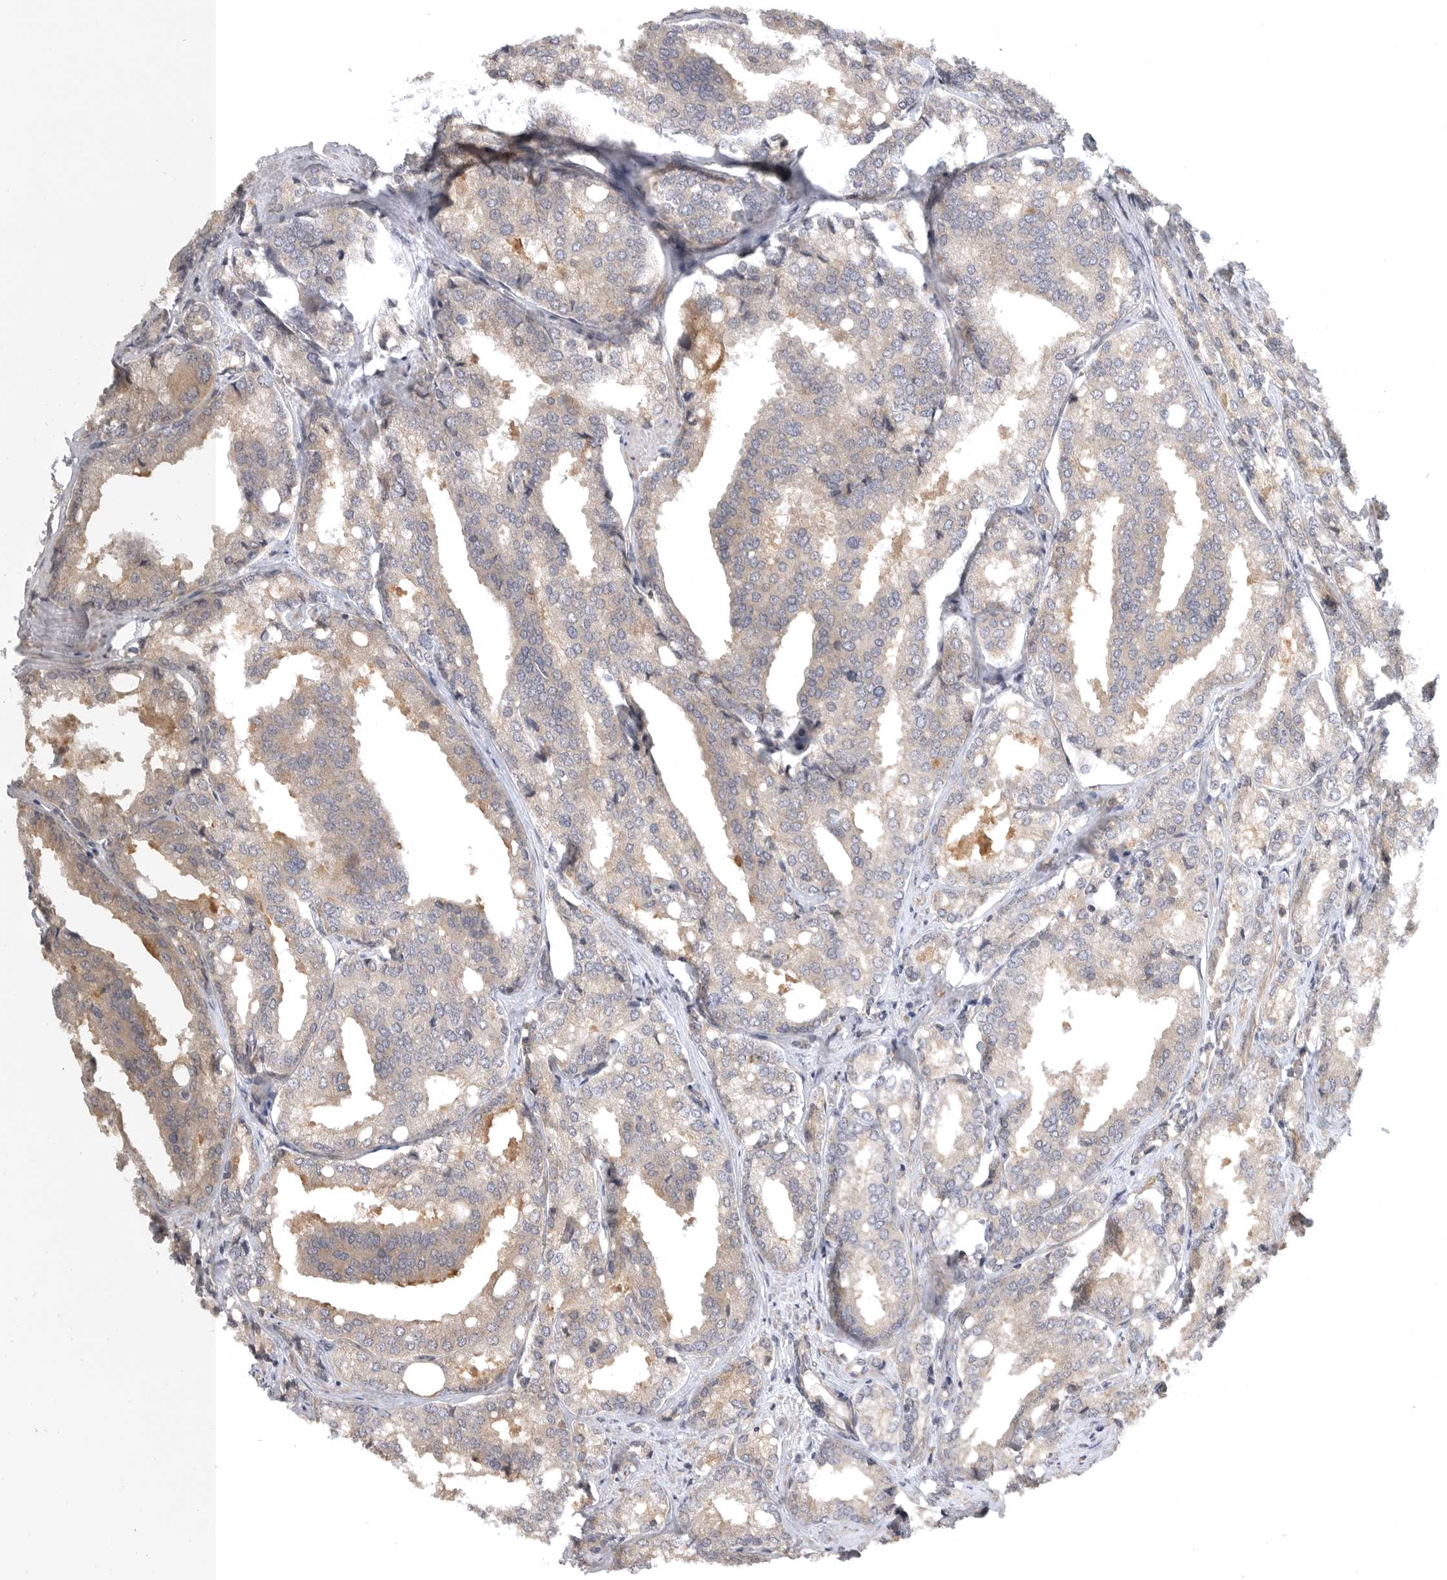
{"staining": {"intensity": "moderate", "quantity": "<25%", "location": "cytoplasmic/membranous"}, "tissue": "prostate cancer", "cell_type": "Tumor cells", "image_type": "cancer", "snomed": [{"axis": "morphology", "description": "Adenocarcinoma, High grade"}, {"axis": "topography", "description": "Prostate"}], "caption": "Protein staining of adenocarcinoma (high-grade) (prostate) tissue exhibits moderate cytoplasmic/membranous staining in about <25% of tumor cells.", "gene": "CUEDC1", "patient": {"sex": "male", "age": 50}}